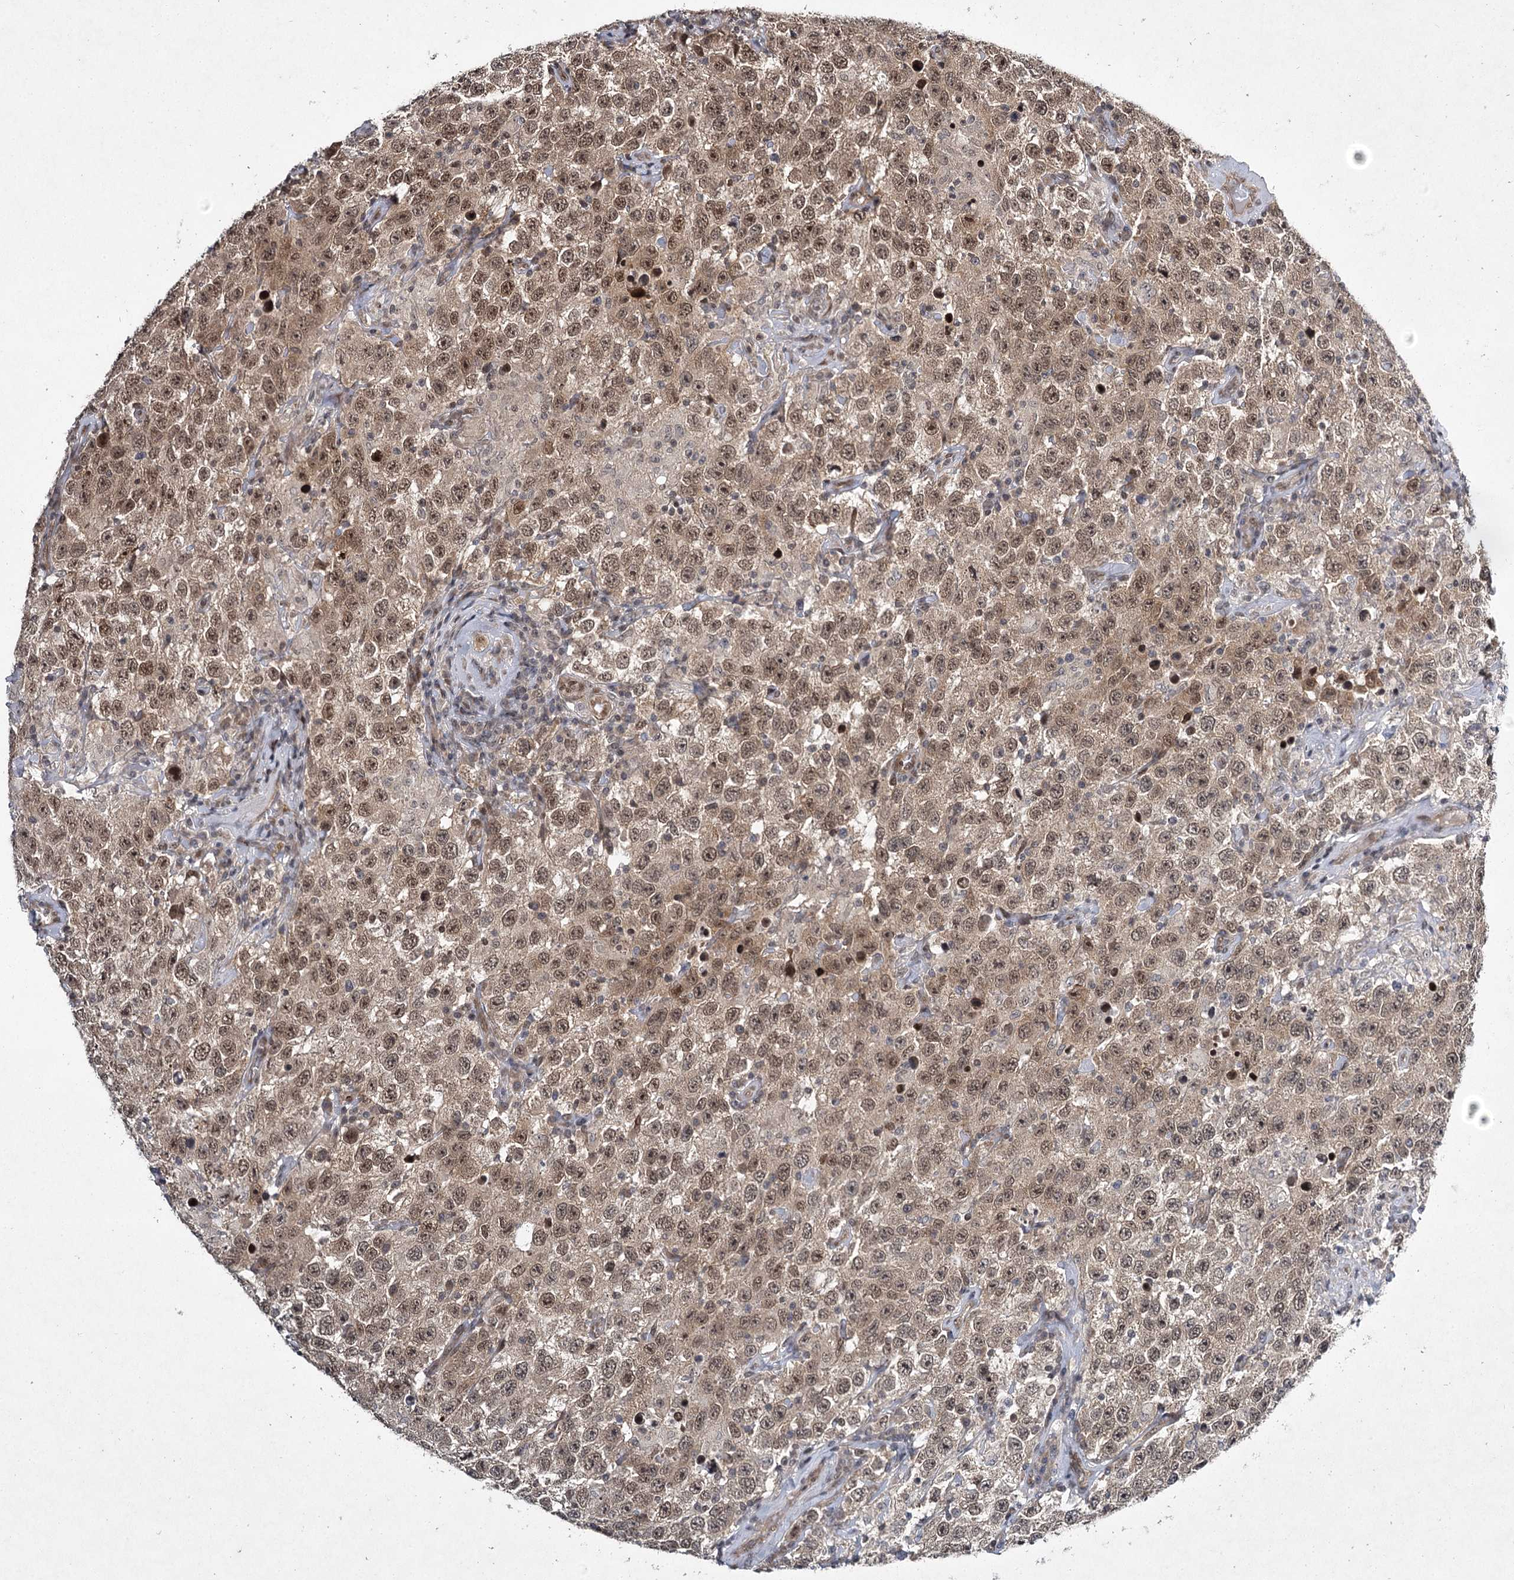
{"staining": {"intensity": "moderate", "quantity": ">75%", "location": "cytoplasmic/membranous,nuclear"}, "tissue": "testis cancer", "cell_type": "Tumor cells", "image_type": "cancer", "snomed": [{"axis": "morphology", "description": "Seminoma, NOS"}, {"axis": "topography", "description": "Testis"}], "caption": "Immunohistochemical staining of human testis seminoma reveals medium levels of moderate cytoplasmic/membranous and nuclear protein positivity in about >75% of tumor cells.", "gene": "DCUN1D4", "patient": {"sex": "male", "age": 41}}